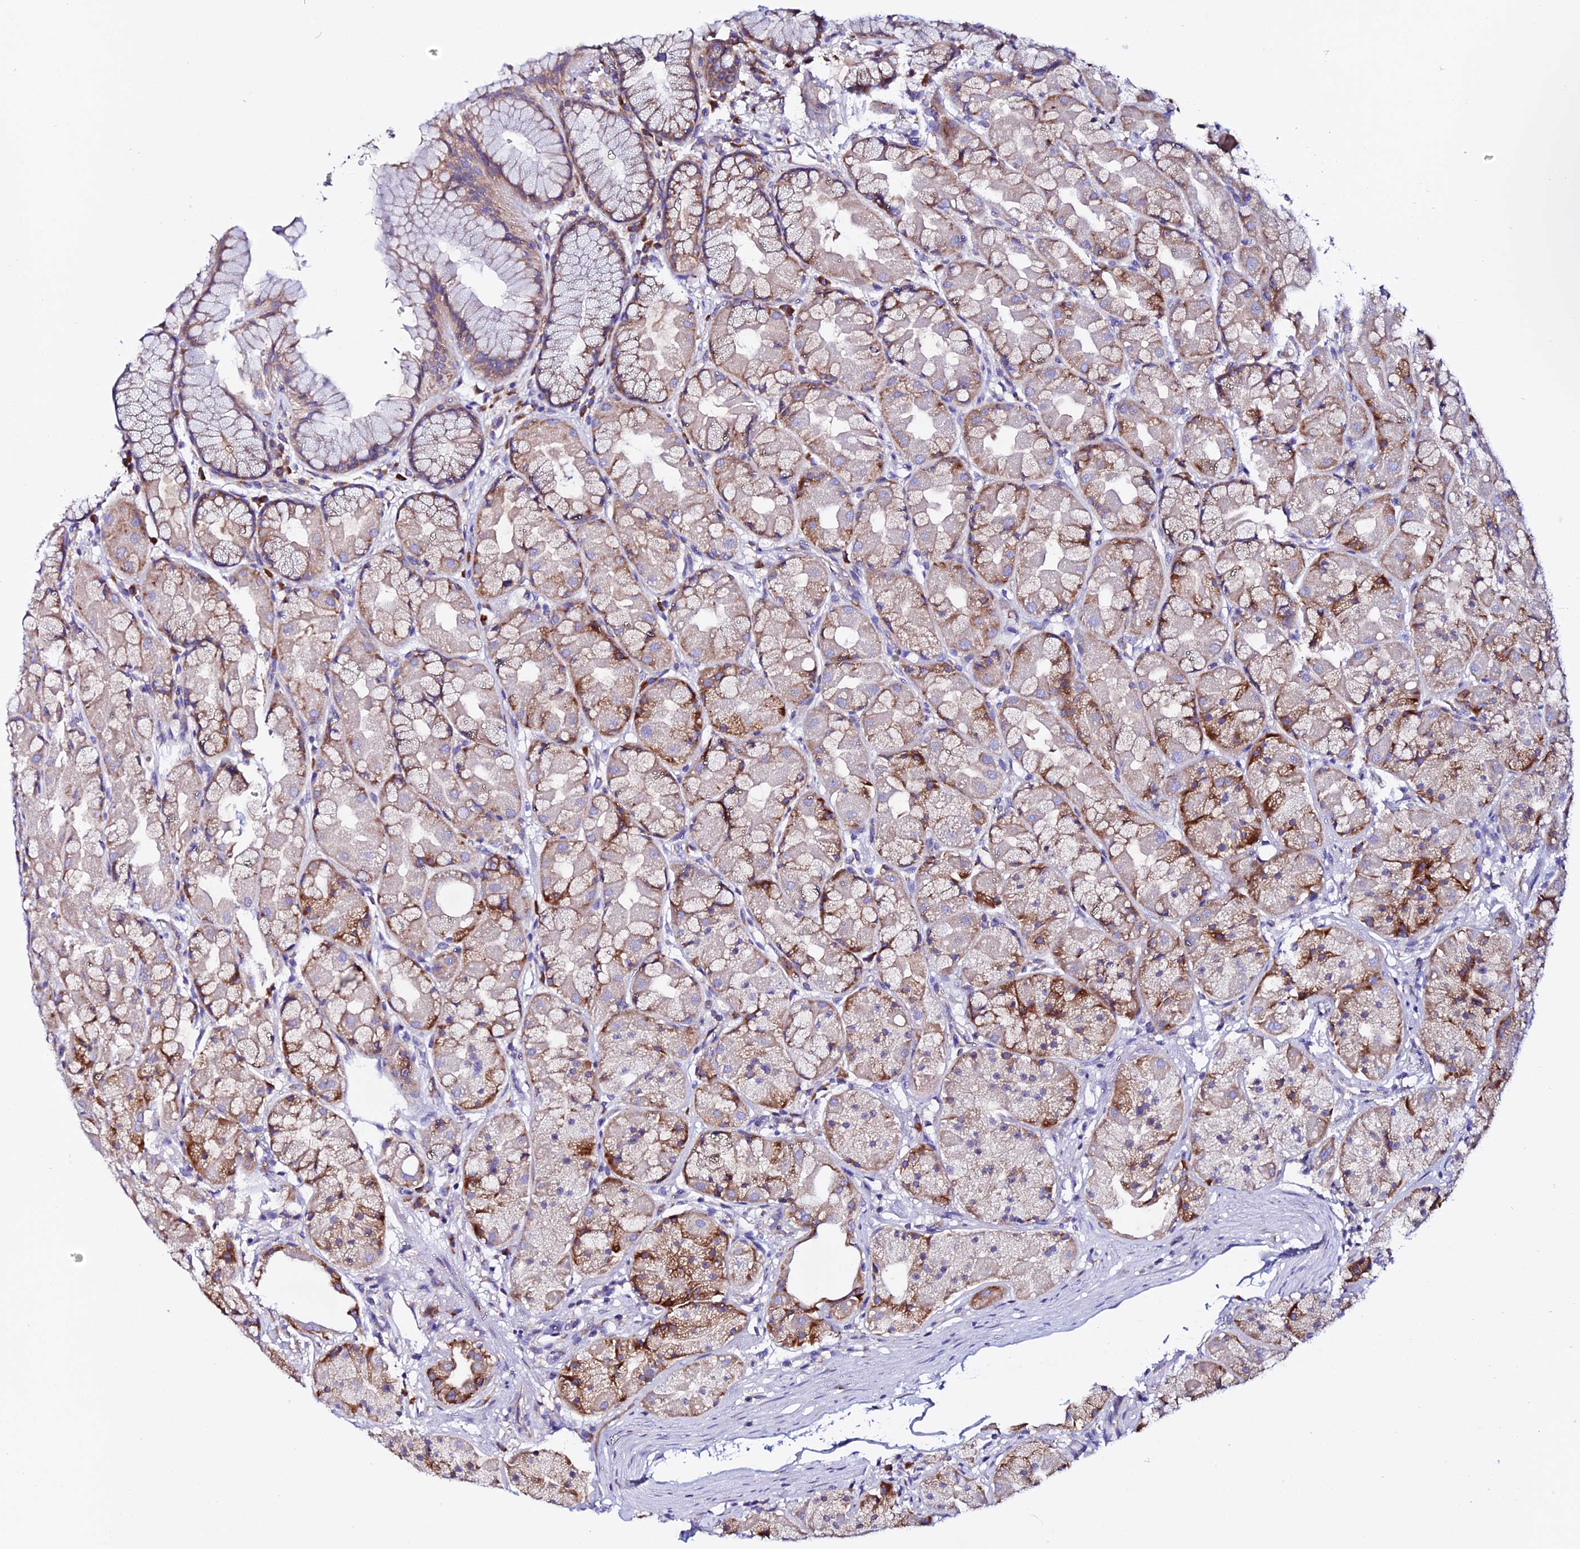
{"staining": {"intensity": "moderate", "quantity": ">75%", "location": "cytoplasmic/membranous"}, "tissue": "stomach", "cell_type": "Glandular cells", "image_type": "normal", "snomed": [{"axis": "morphology", "description": "Normal tissue, NOS"}, {"axis": "topography", "description": "Stomach"}], "caption": "Unremarkable stomach displays moderate cytoplasmic/membranous staining in approximately >75% of glandular cells Immunohistochemistry stains the protein in brown and the nuclei are stained blue..", "gene": "EEF1G", "patient": {"sex": "male", "age": 57}}